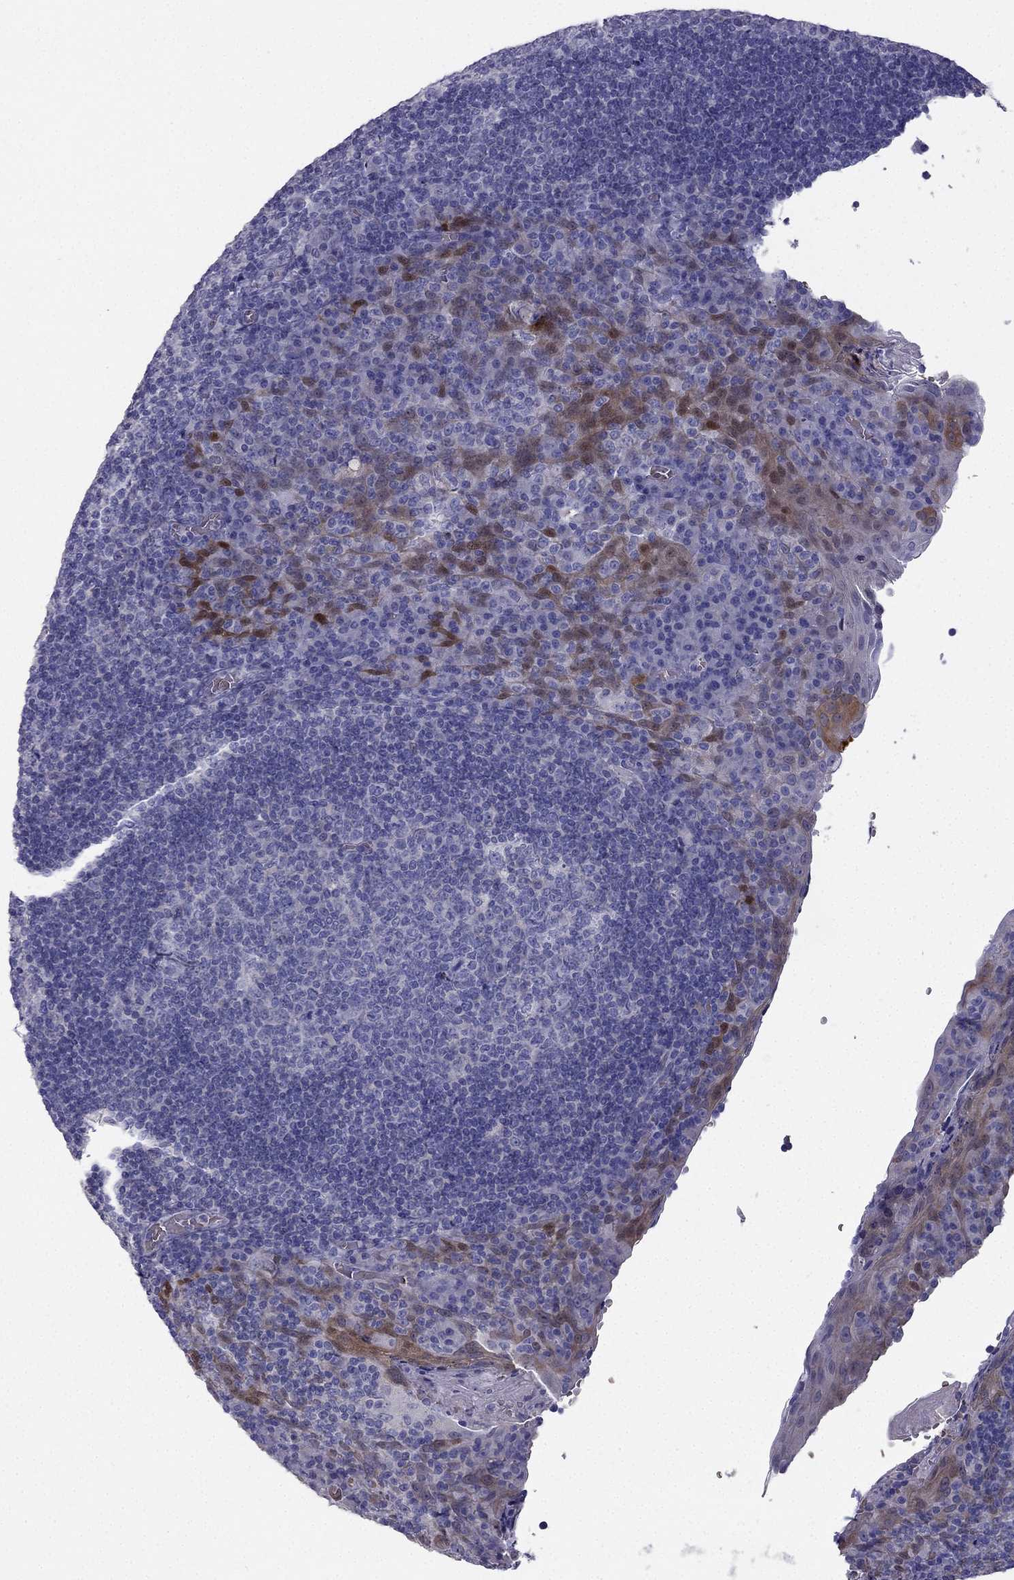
{"staining": {"intensity": "negative", "quantity": "none", "location": "none"}, "tissue": "tonsil", "cell_type": "Germinal center cells", "image_type": "normal", "snomed": [{"axis": "morphology", "description": "Normal tissue, NOS"}, {"axis": "topography", "description": "Tonsil"}], "caption": "An immunohistochemistry photomicrograph of unremarkable tonsil is shown. There is no staining in germinal center cells of tonsil. The staining was performed using DAB (3,3'-diaminobenzidine) to visualize the protein expression in brown, while the nuclei were stained in blue with hematoxylin (Magnification: 20x).", "gene": "RSPH14", "patient": {"sex": "male", "age": 17}}